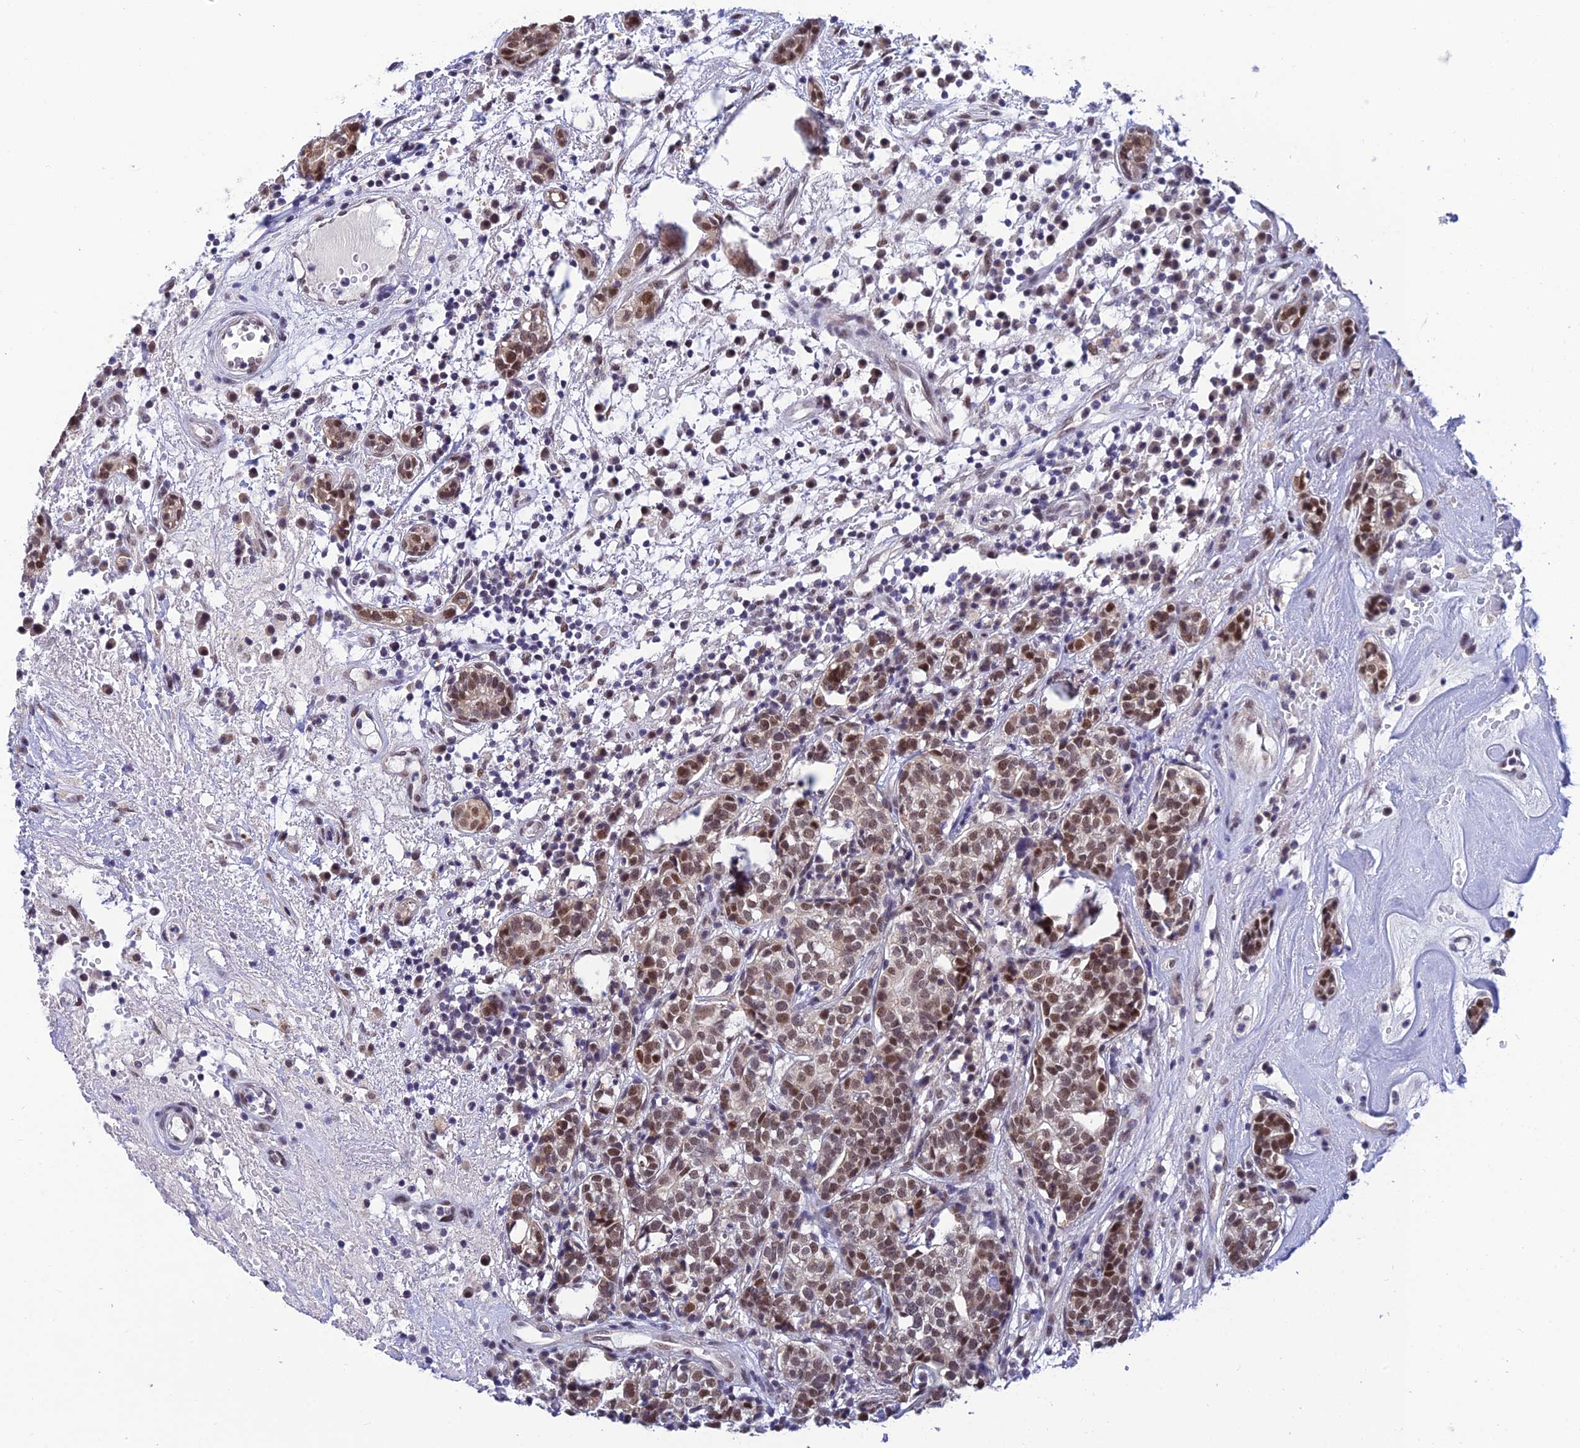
{"staining": {"intensity": "moderate", "quantity": ">75%", "location": "nuclear"}, "tissue": "head and neck cancer", "cell_type": "Tumor cells", "image_type": "cancer", "snomed": [{"axis": "morphology", "description": "Adenocarcinoma, NOS"}, {"axis": "topography", "description": "Salivary gland"}, {"axis": "topography", "description": "Head-Neck"}], "caption": "The photomicrograph reveals immunohistochemical staining of head and neck cancer (adenocarcinoma). There is moderate nuclear expression is appreciated in about >75% of tumor cells. (DAB (3,3'-diaminobenzidine) = brown stain, brightfield microscopy at high magnification).", "gene": "C2orf49", "patient": {"sex": "female", "age": 65}}